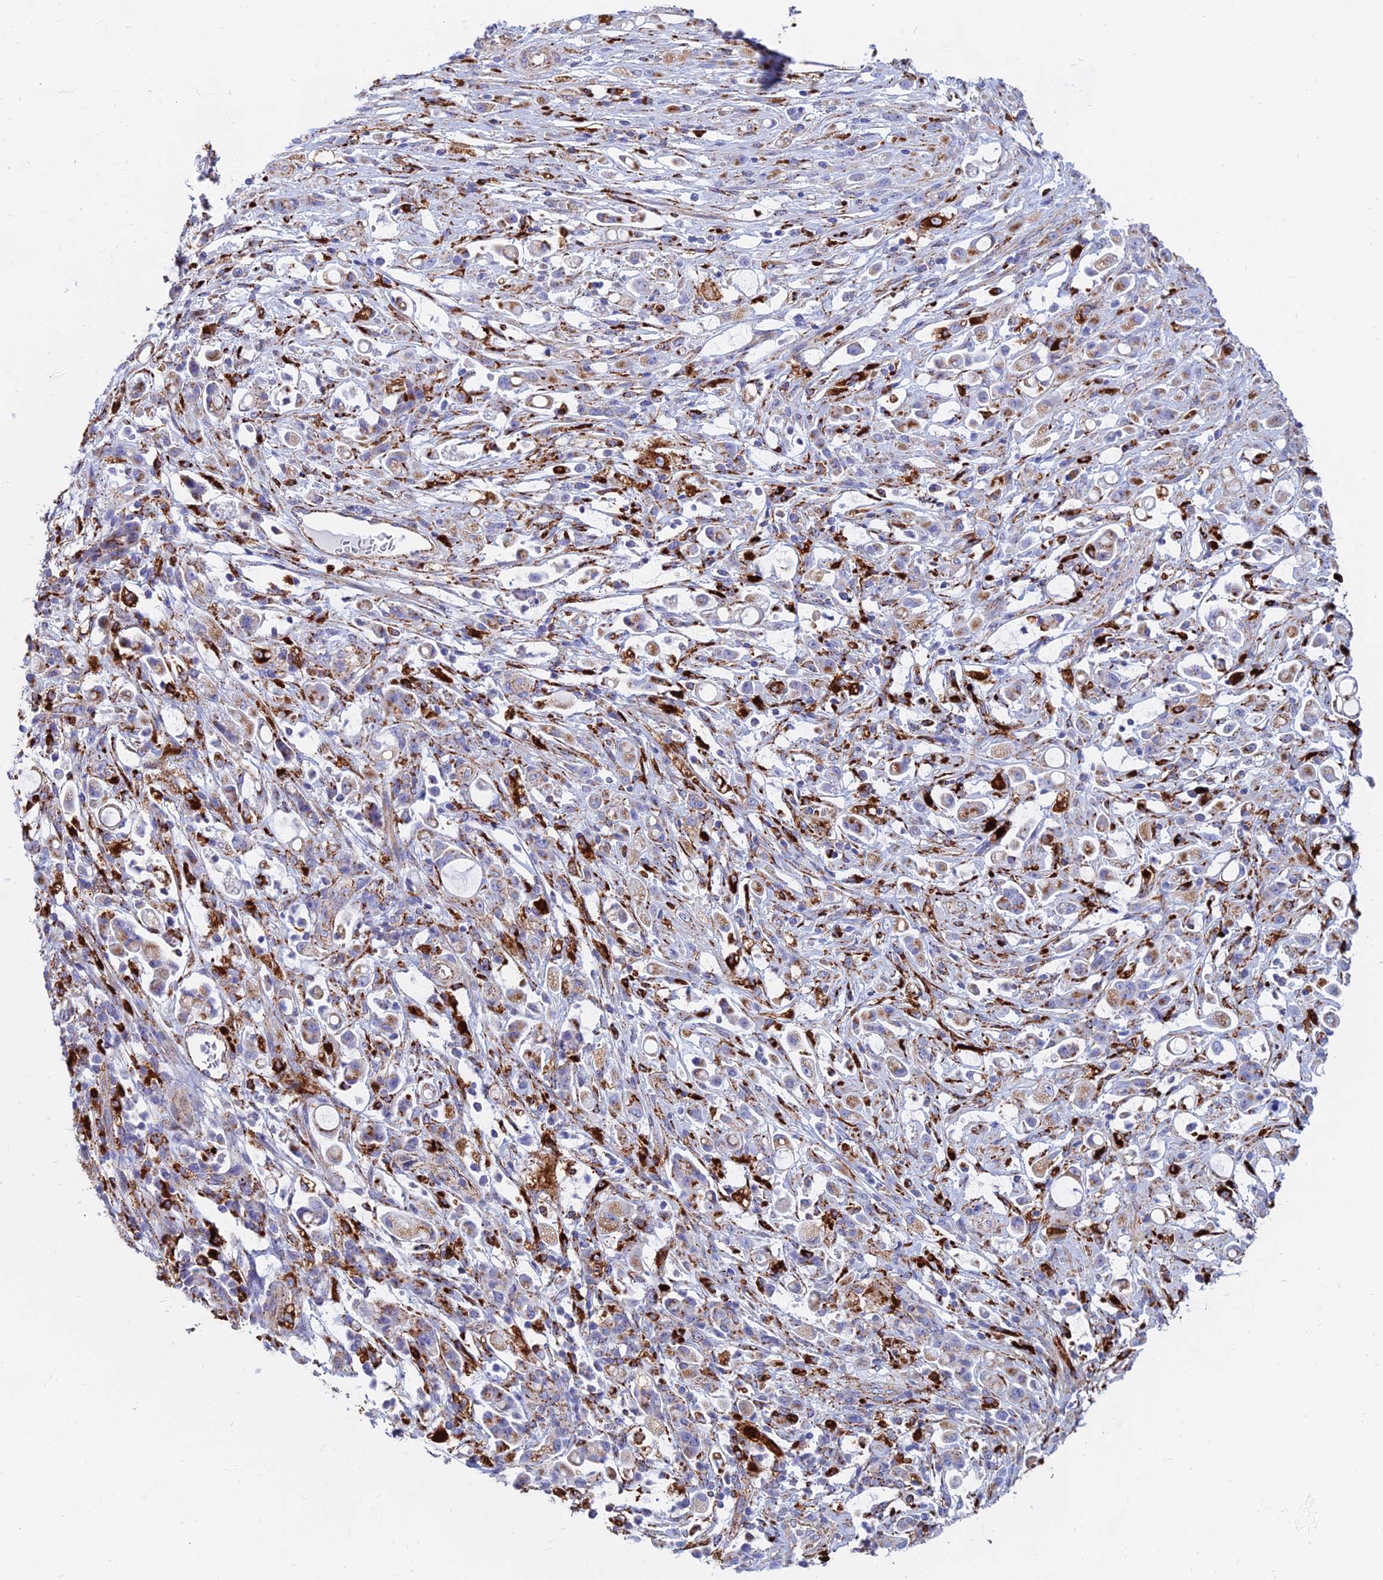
{"staining": {"intensity": "moderate", "quantity": "25%-75%", "location": "cytoplasmic/membranous"}, "tissue": "stomach cancer", "cell_type": "Tumor cells", "image_type": "cancer", "snomed": [{"axis": "morphology", "description": "Adenocarcinoma, NOS"}, {"axis": "topography", "description": "Stomach"}], "caption": "Stomach cancer stained with DAB immunohistochemistry shows medium levels of moderate cytoplasmic/membranous staining in about 25%-75% of tumor cells.", "gene": "SPNS1", "patient": {"sex": "female", "age": 60}}